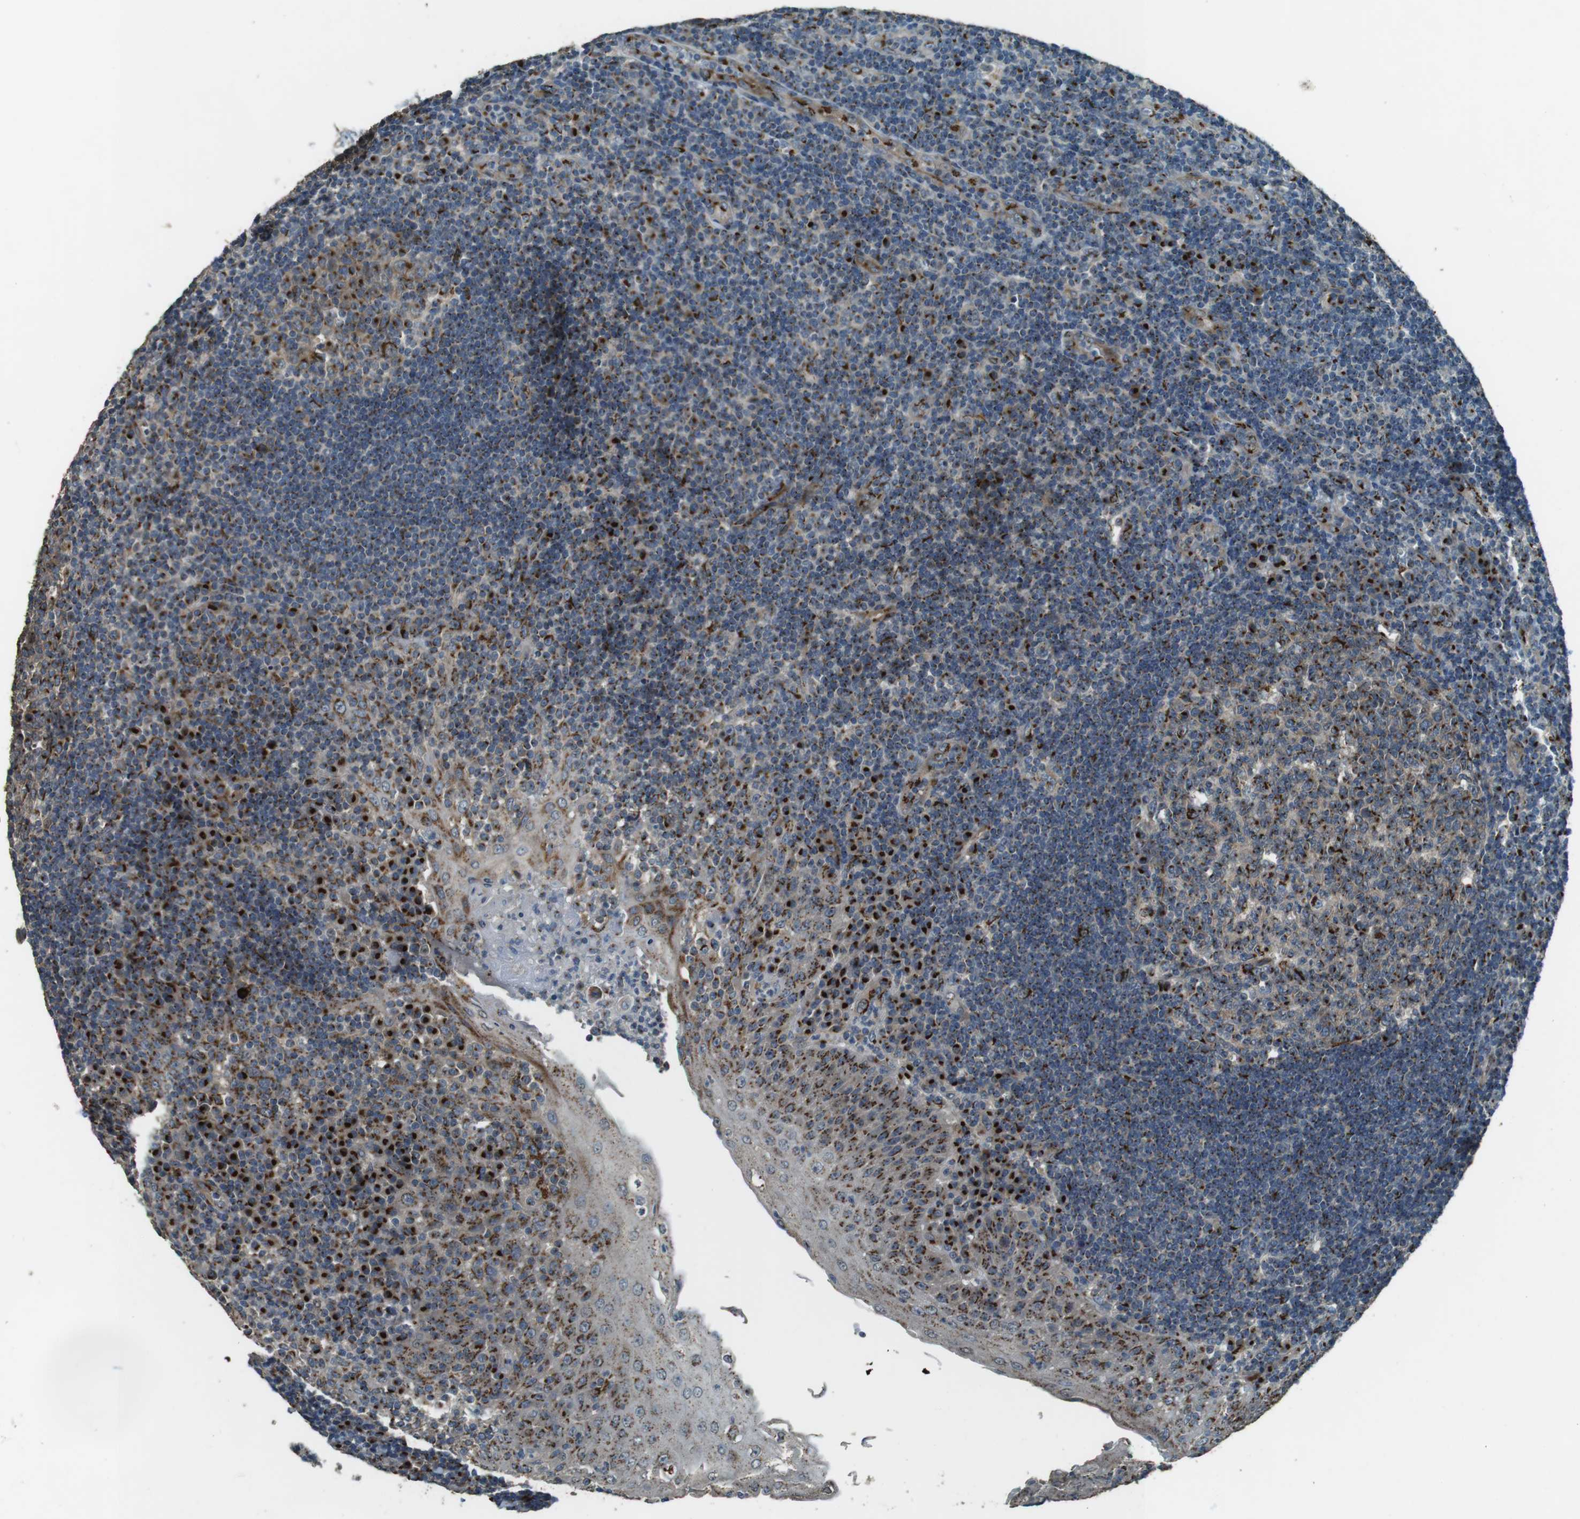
{"staining": {"intensity": "strong", "quantity": "25%-75%", "location": "cytoplasmic/membranous"}, "tissue": "tonsil", "cell_type": "Germinal center cells", "image_type": "normal", "snomed": [{"axis": "morphology", "description": "Normal tissue, NOS"}, {"axis": "topography", "description": "Tonsil"}], "caption": "This image displays IHC staining of benign tonsil, with high strong cytoplasmic/membranous positivity in about 25%-75% of germinal center cells.", "gene": "TMEM115", "patient": {"sex": "female", "age": 40}}